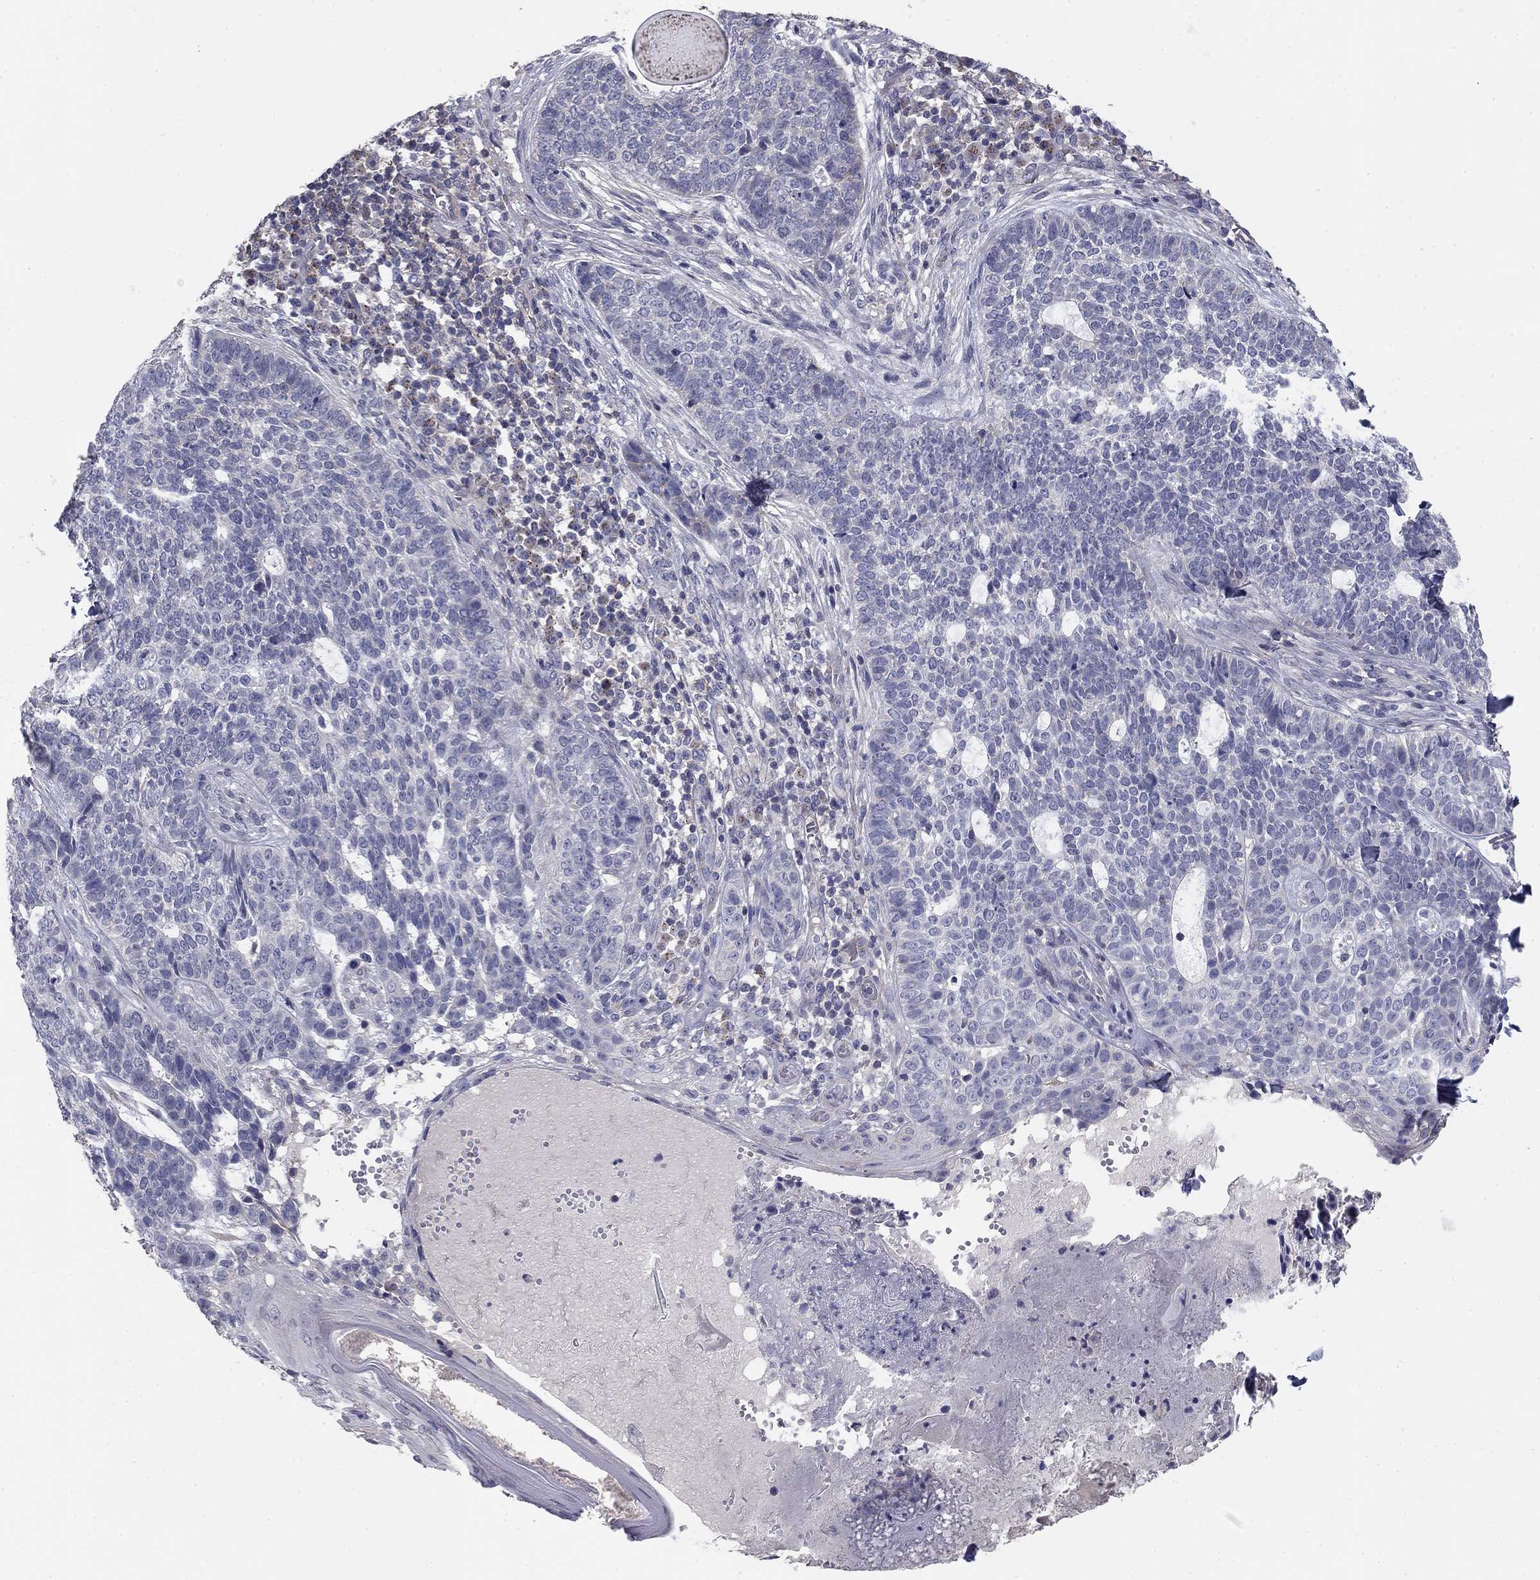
{"staining": {"intensity": "negative", "quantity": "none", "location": "none"}, "tissue": "skin cancer", "cell_type": "Tumor cells", "image_type": "cancer", "snomed": [{"axis": "morphology", "description": "Basal cell carcinoma"}, {"axis": "topography", "description": "Skin"}], "caption": "High power microscopy histopathology image of an immunohistochemistry photomicrograph of skin basal cell carcinoma, revealing no significant positivity in tumor cells.", "gene": "SEPTIN3", "patient": {"sex": "female", "age": 69}}